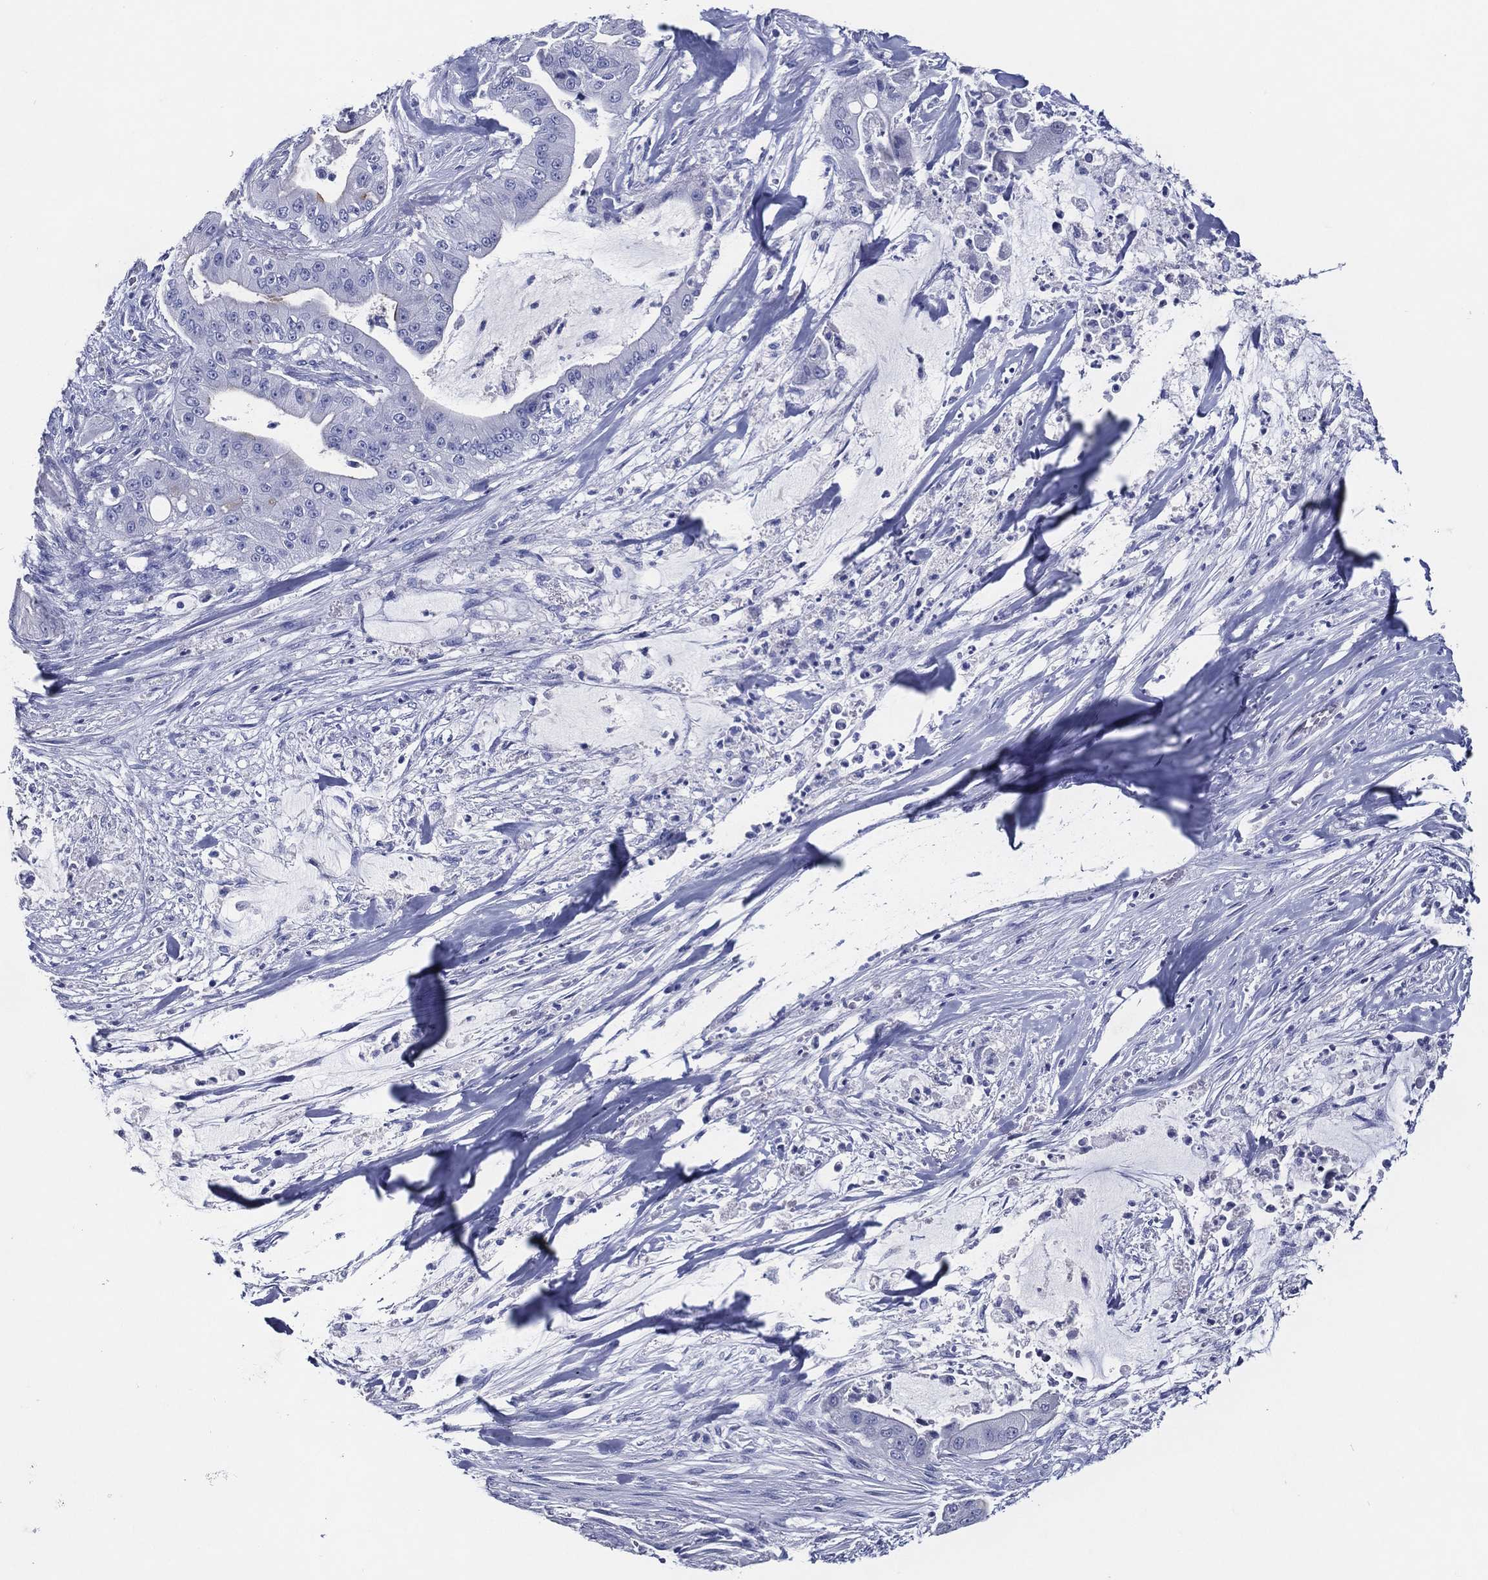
{"staining": {"intensity": "negative", "quantity": "none", "location": "none"}, "tissue": "pancreatic cancer", "cell_type": "Tumor cells", "image_type": "cancer", "snomed": [{"axis": "morphology", "description": "Normal tissue, NOS"}, {"axis": "morphology", "description": "Inflammation, NOS"}, {"axis": "morphology", "description": "Adenocarcinoma, NOS"}, {"axis": "topography", "description": "Pancreas"}], "caption": "DAB (3,3'-diaminobenzidine) immunohistochemical staining of human adenocarcinoma (pancreatic) reveals no significant positivity in tumor cells.", "gene": "ACE2", "patient": {"sex": "male", "age": 57}}